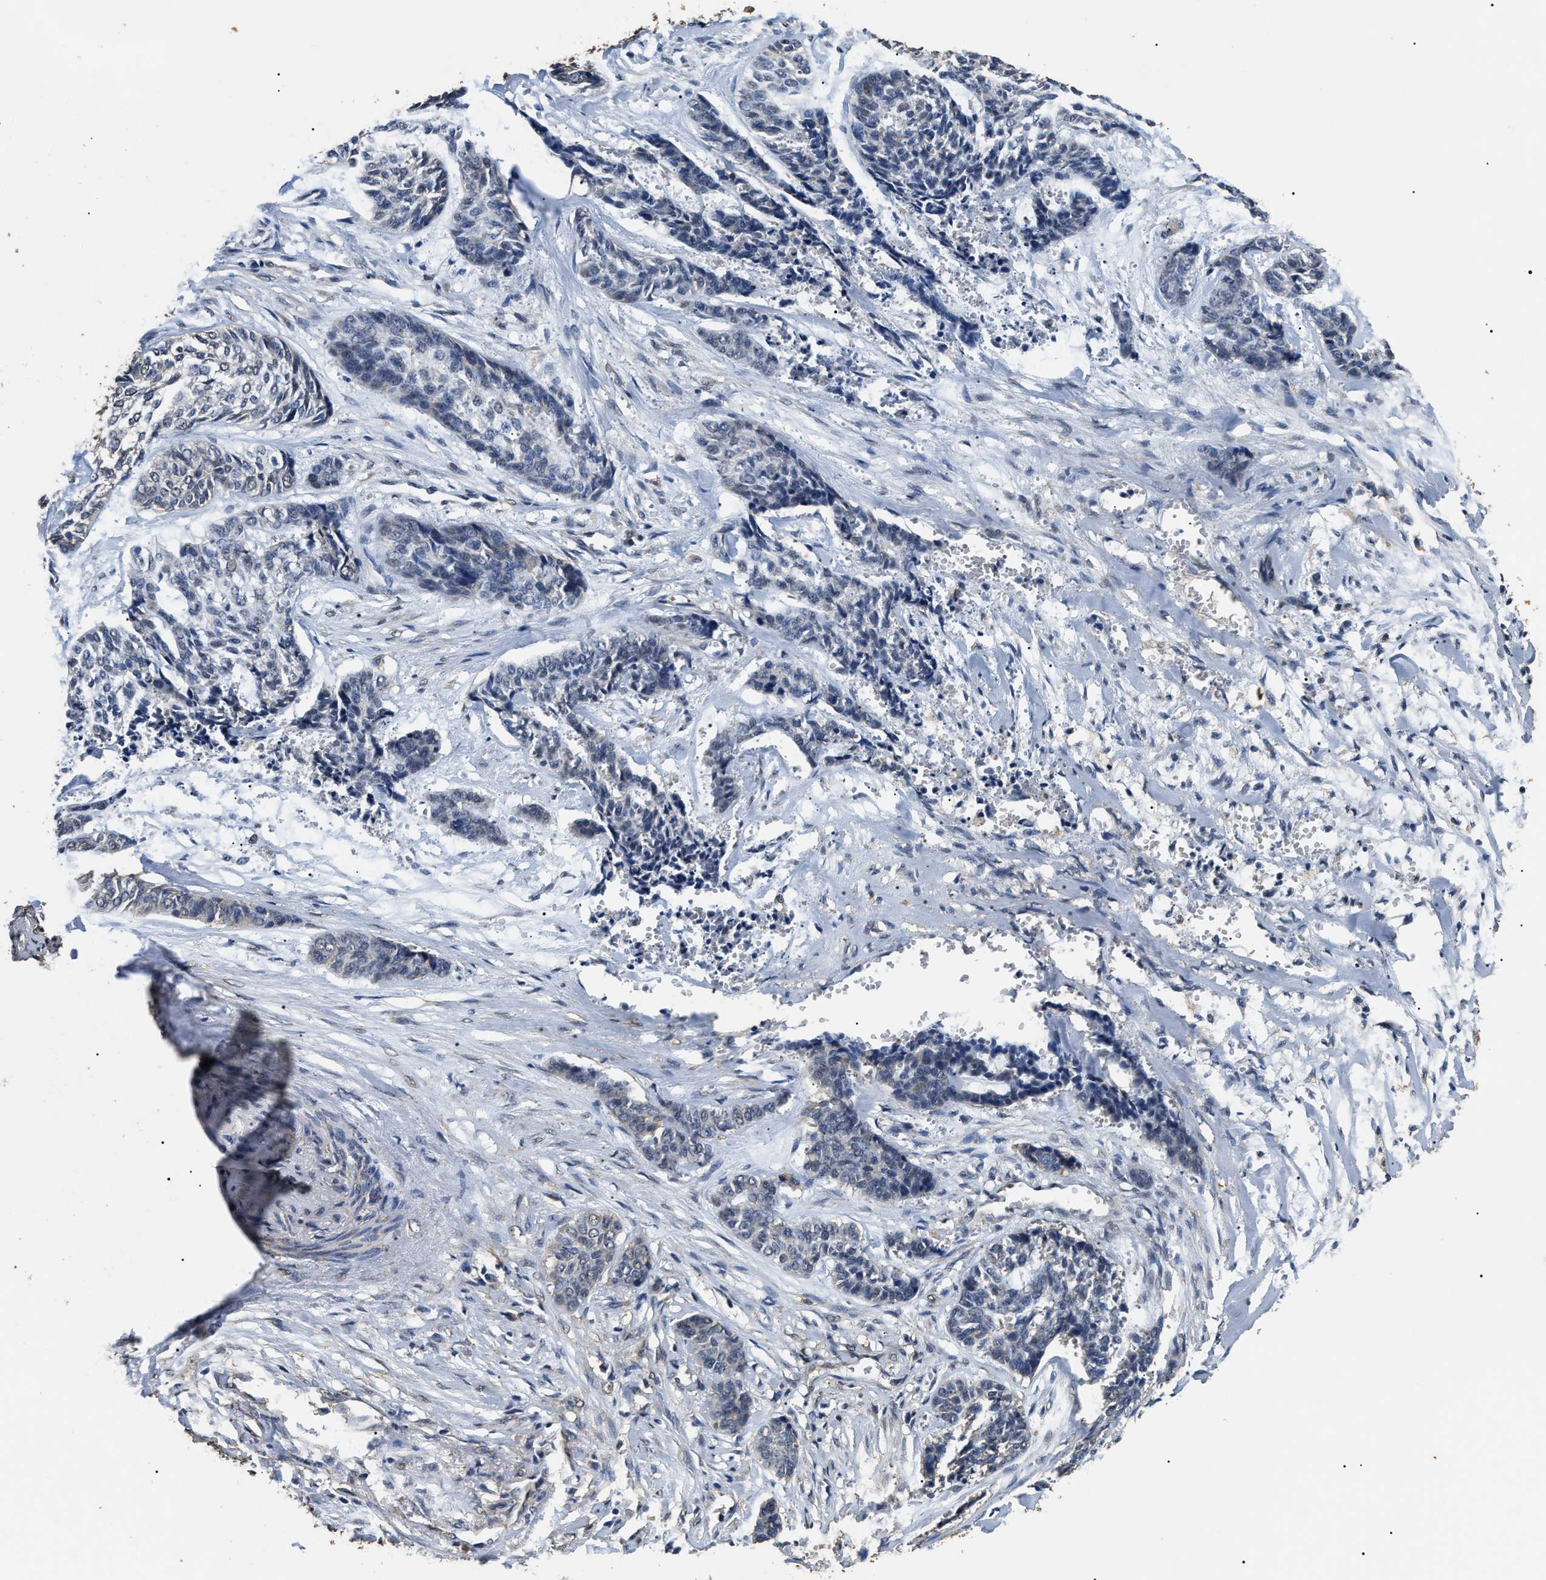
{"staining": {"intensity": "negative", "quantity": "none", "location": "none"}, "tissue": "skin cancer", "cell_type": "Tumor cells", "image_type": "cancer", "snomed": [{"axis": "morphology", "description": "Basal cell carcinoma"}, {"axis": "topography", "description": "Skin"}], "caption": "The immunohistochemistry histopathology image has no significant expression in tumor cells of basal cell carcinoma (skin) tissue.", "gene": "PSMD8", "patient": {"sex": "female", "age": 64}}